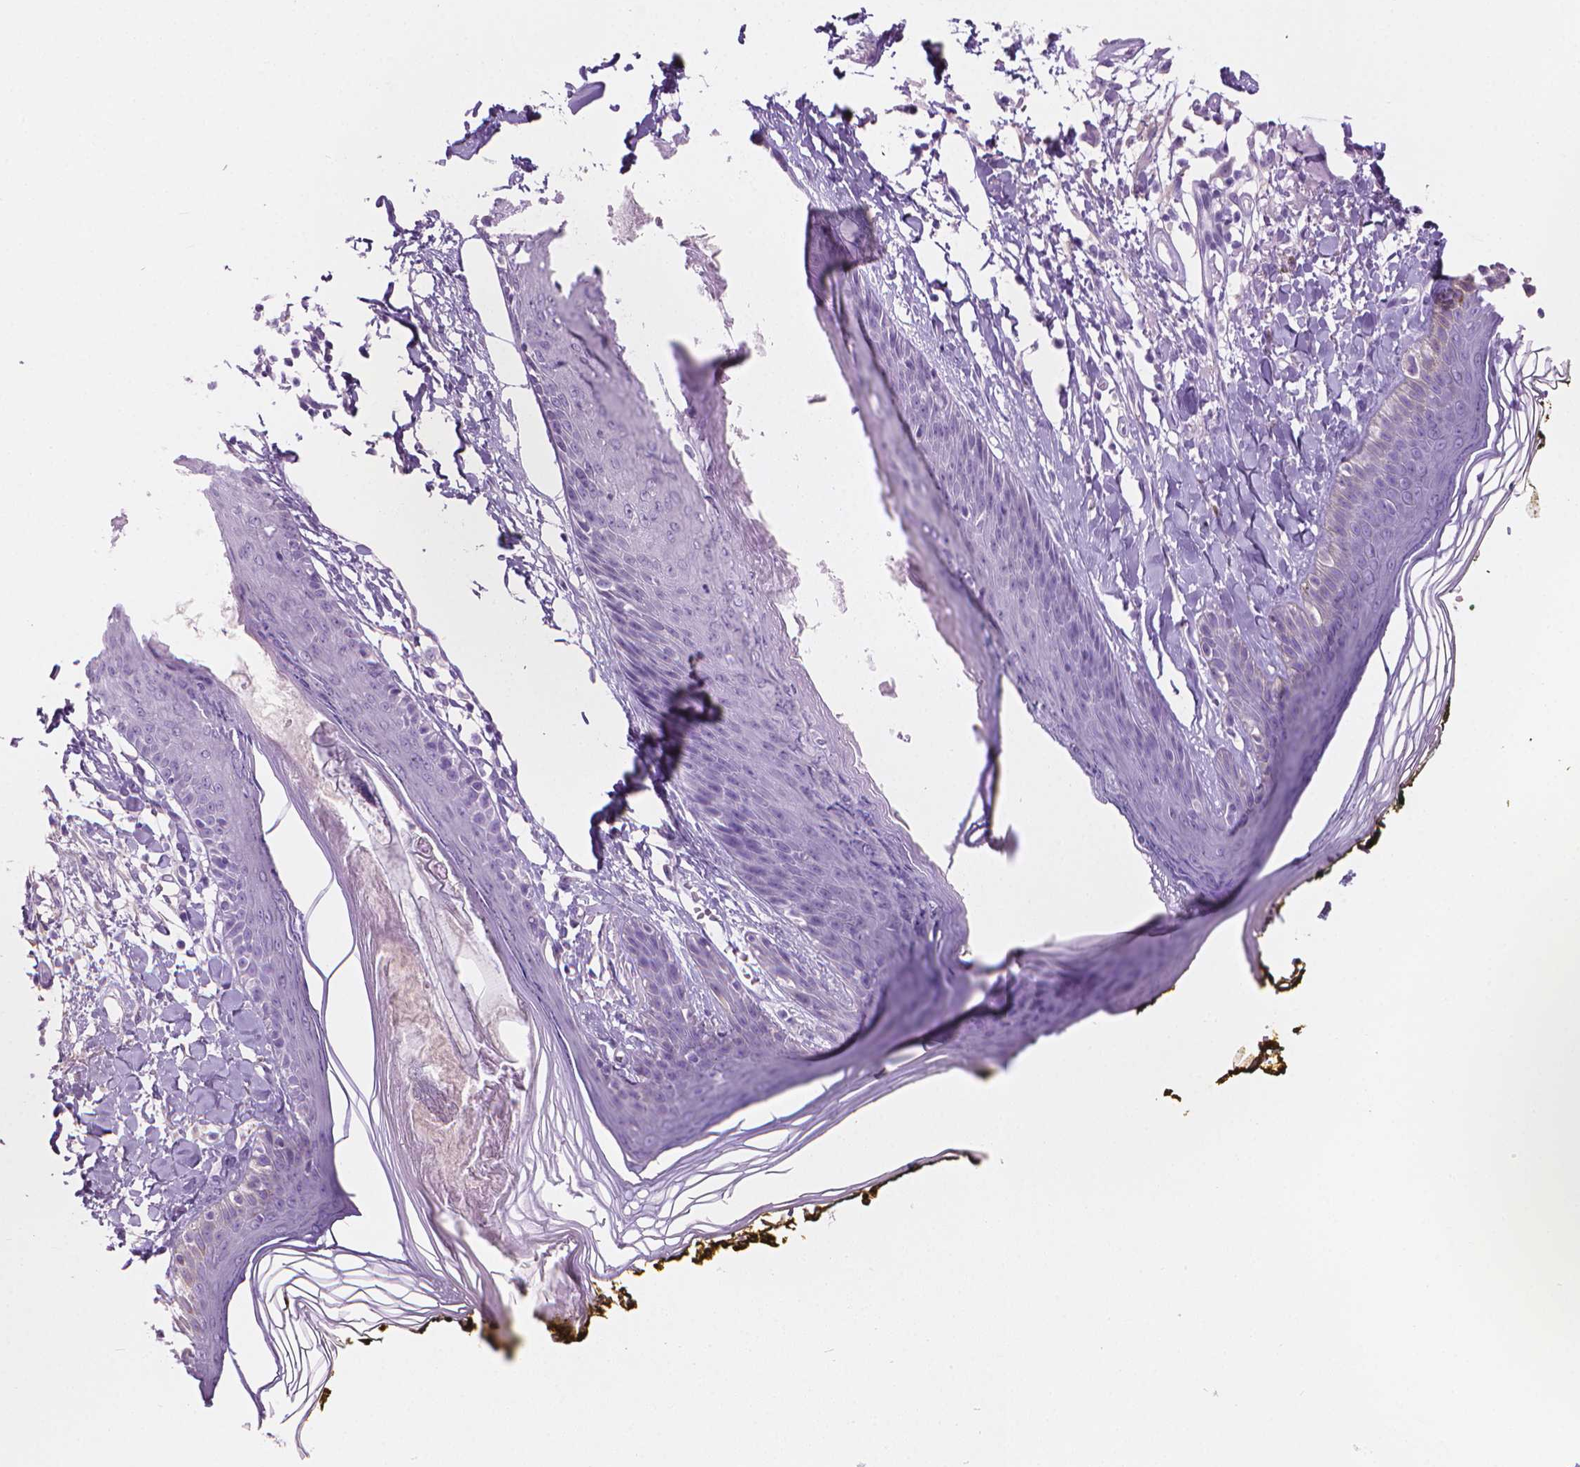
{"staining": {"intensity": "negative", "quantity": "none", "location": "none"}, "tissue": "skin", "cell_type": "Fibroblasts", "image_type": "normal", "snomed": [{"axis": "morphology", "description": "Normal tissue, NOS"}, {"axis": "topography", "description": "Skin"}], "caption": "Immunohistochemical staining of unremarkable skin demonstrates no significant staining in fibroblasts. The staining was performed using DAB to visualize the protein expression in brown, while the nuclei were stained in blue with hematoxylin (Magnification: 20x).", "gene": "TTC29", "patient": {"sex": "male", "age": 76}}